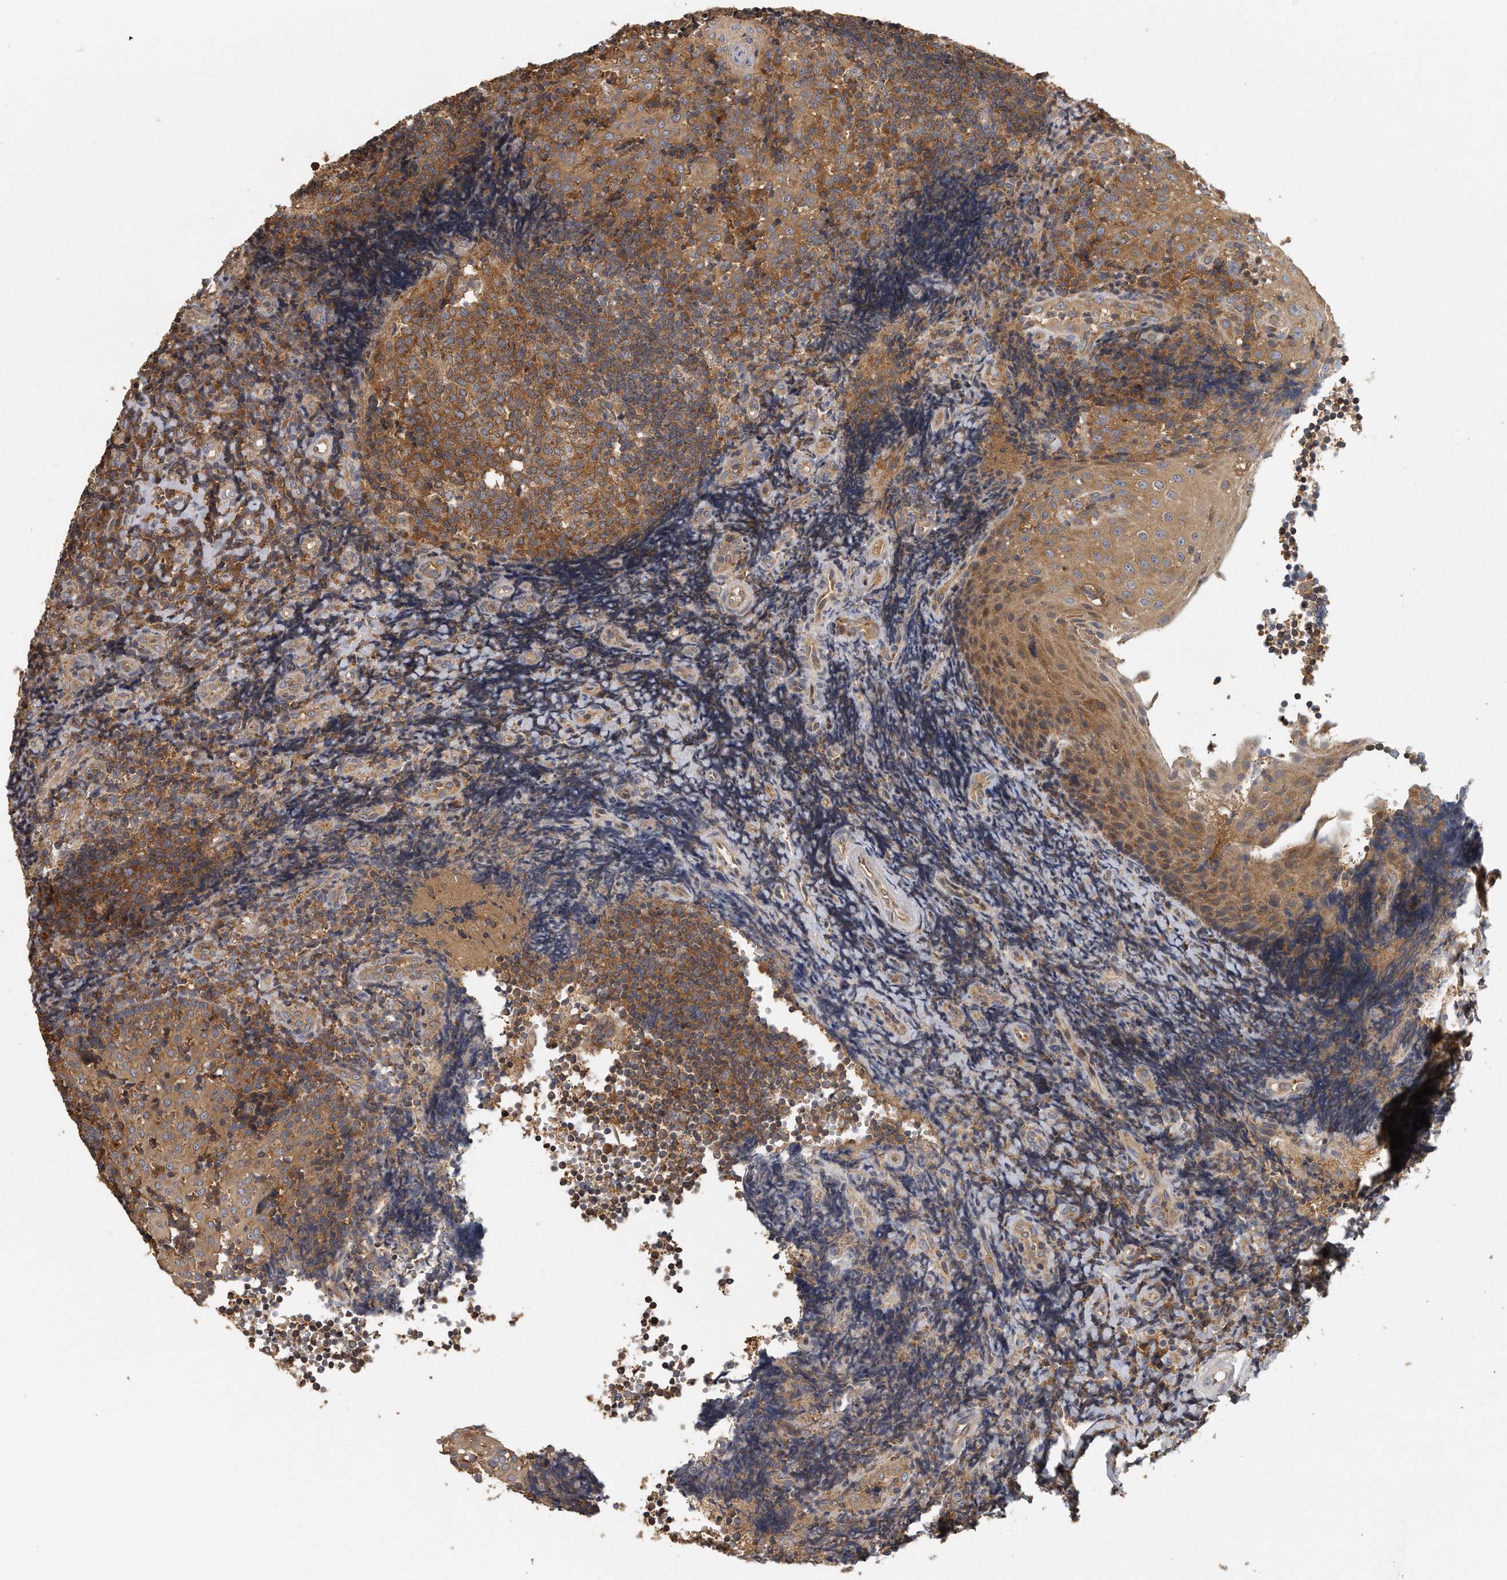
{"staining": {"intensity": "moderate", "quantity": ">75%", "location": "cytoplasmic/membranous"}, "tissue": "tonsil", "cell_type": "Germinal center cells", "image_type": "normal", "snomed": [{"axis": "morphology", "description": "Normal tissue, NOS"}, {"axis": "topography", "description": "Tonsil"}], "caption": "About >75% of germinal center cells in benign human tonsil demonstrate moderate cytoplasmic/membranous protein staining as visualized by brown immunohistochemical staining.", "gene": "EIF3I", "patient": {"sex": "female", "age": 40}}